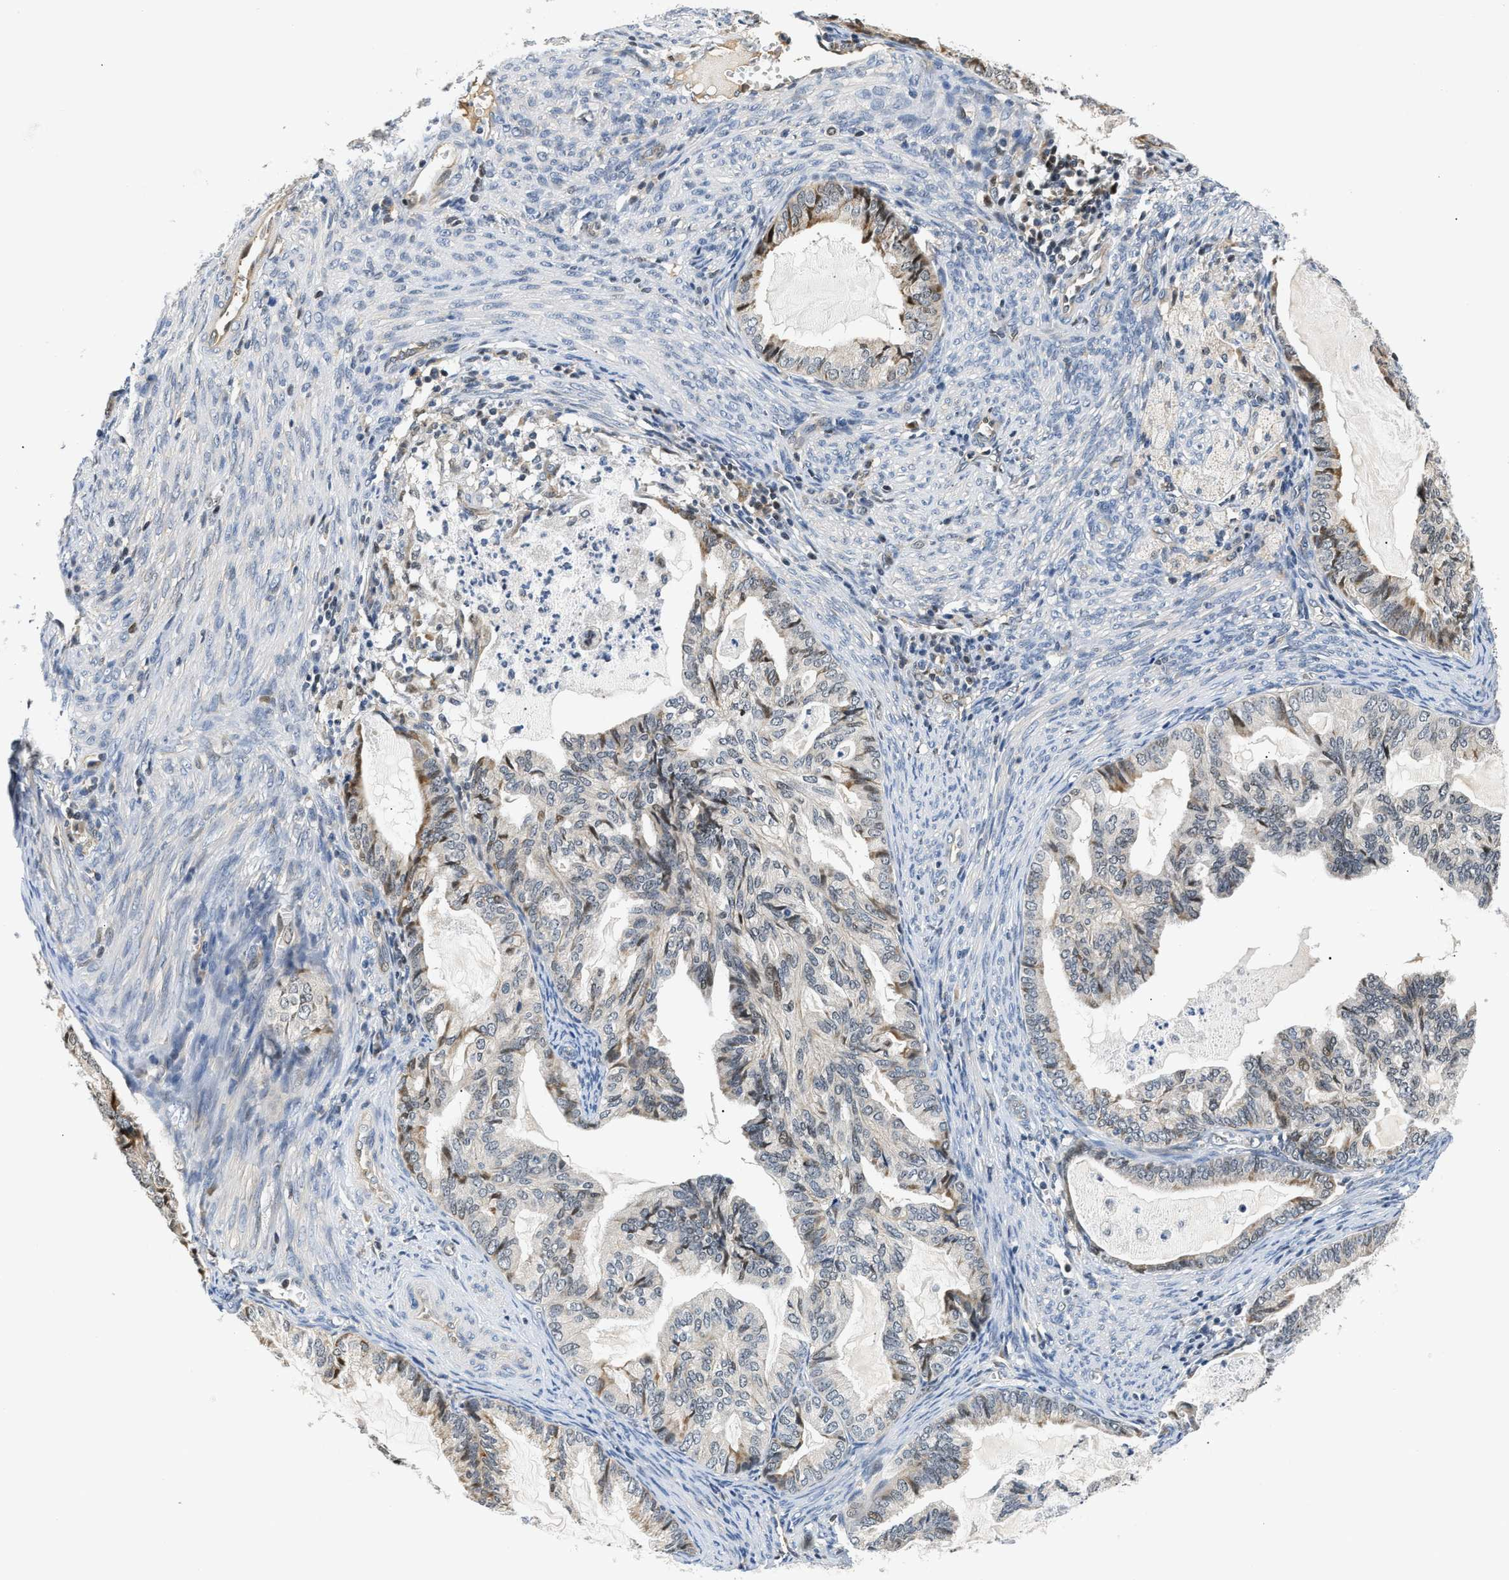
{"staining": {"intensity": "moderate", "quantity": "<25%", "location": "cytoplasmic/membranous"}, "tissue": "cervical cancer", "cell_type": "Tumor cells", "image_type": "cancer", "snomed": [{"axis": "morphology", "description": "Normal tissue, NOS"}, {"axis": "morphology", "description": "Adenocarcinoma, NOS"}, {"axis": "topography", "description": "Cervix"}, {"axis": "topography", "description": "Endometrium"}], "caption": "The photomicrograph displays immunohistochemical staining of adenocarcinoma (cervical). There is moderate cytoplasmic/membranous staining is appreciated in about <25% of tumor cells. Using DAB (brown) and hematoxylin (blue) stains, captured at high magnification using brightfield microscopy.", "gene": "TNIP2", "patient": {"sex": "female", "age": 86}}